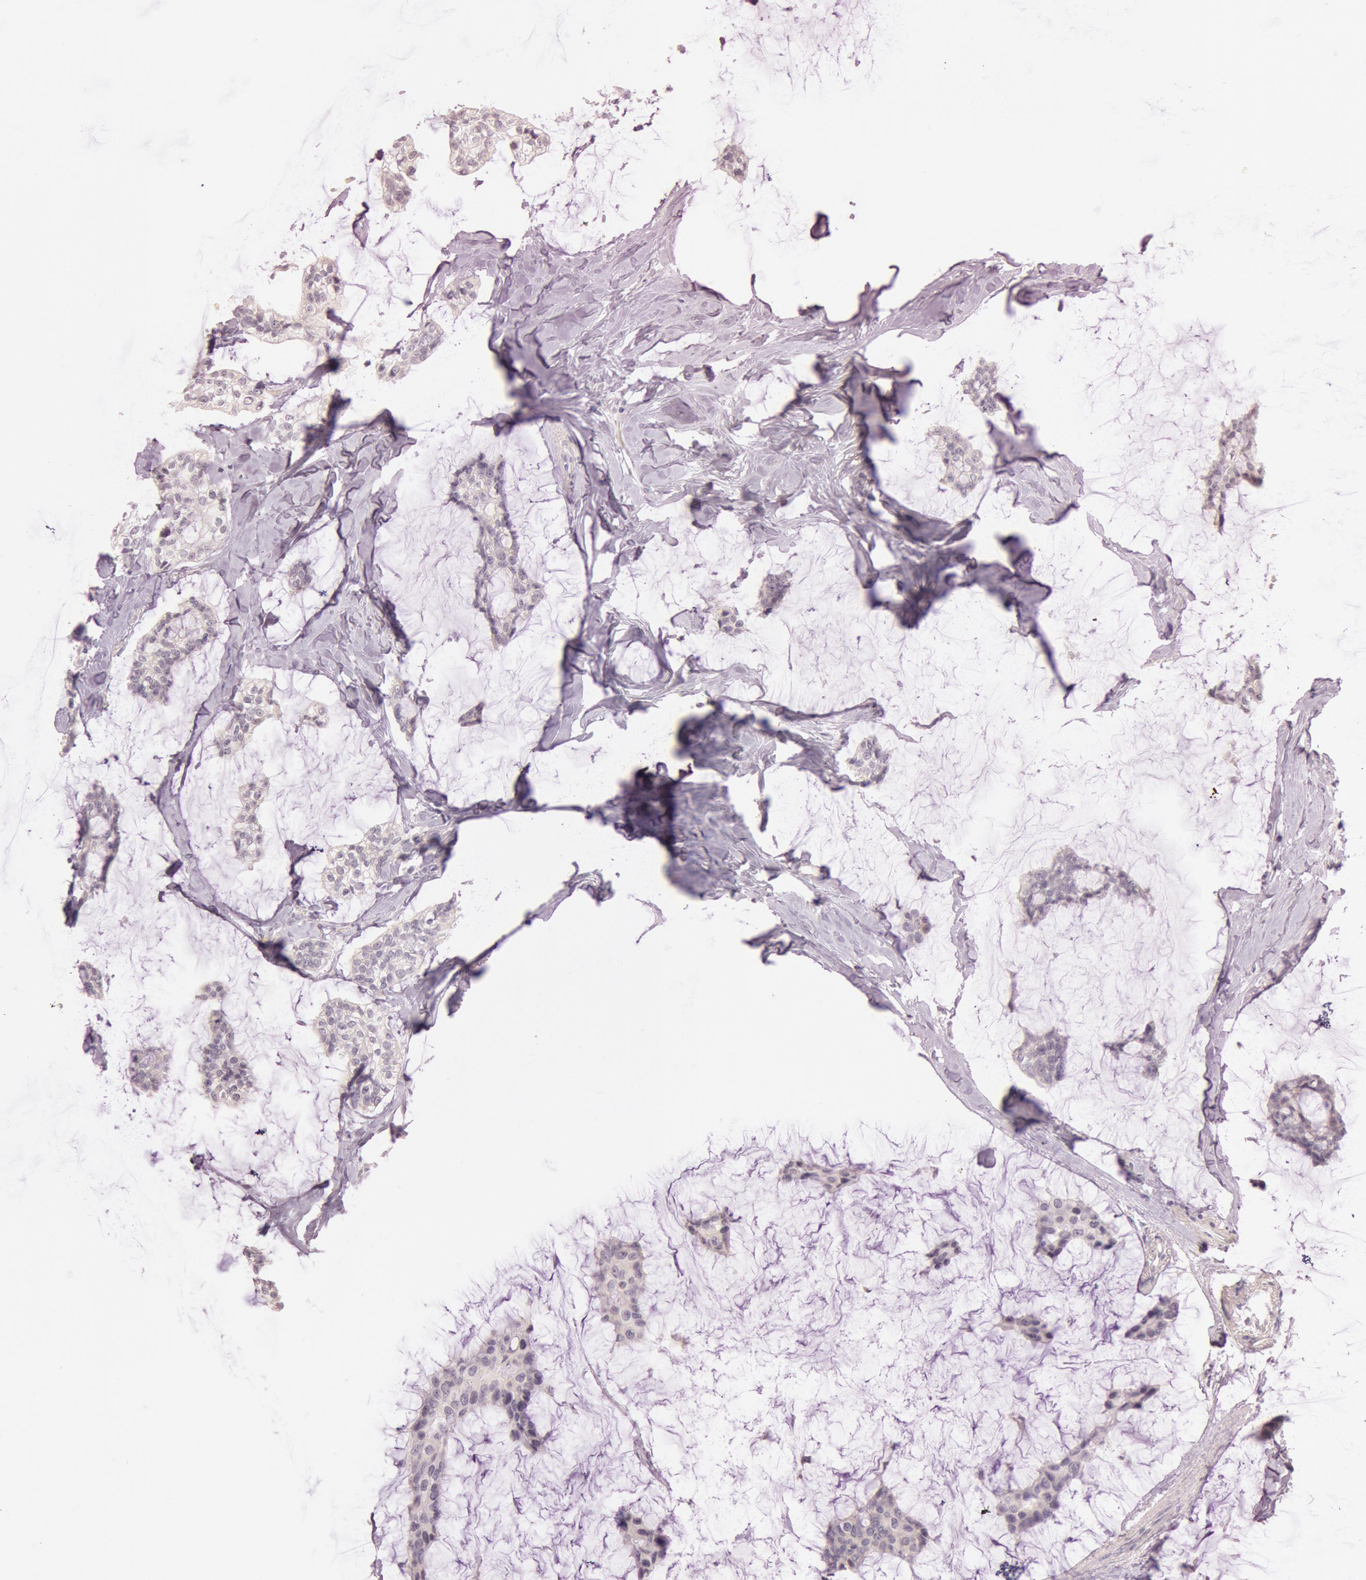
{"staining": {"intensity": "negative", "quantity": "none", "location": "none"}, "tissue": "breast cancer", "cell_type": "Tumor cells", "image_type": "cancer", "snomed": [{"axis": "morphology", "description": "Duct carcinoma"}, {"axis": "topography", "description": "Breast"}], "caption": "Immunohistochemistry of breast cancer (infiltrating ductal carcinoma) displays no positivity in tumor cells.", "gene": "KDM6A", "patient": {"sex": "female", "age": 93}}